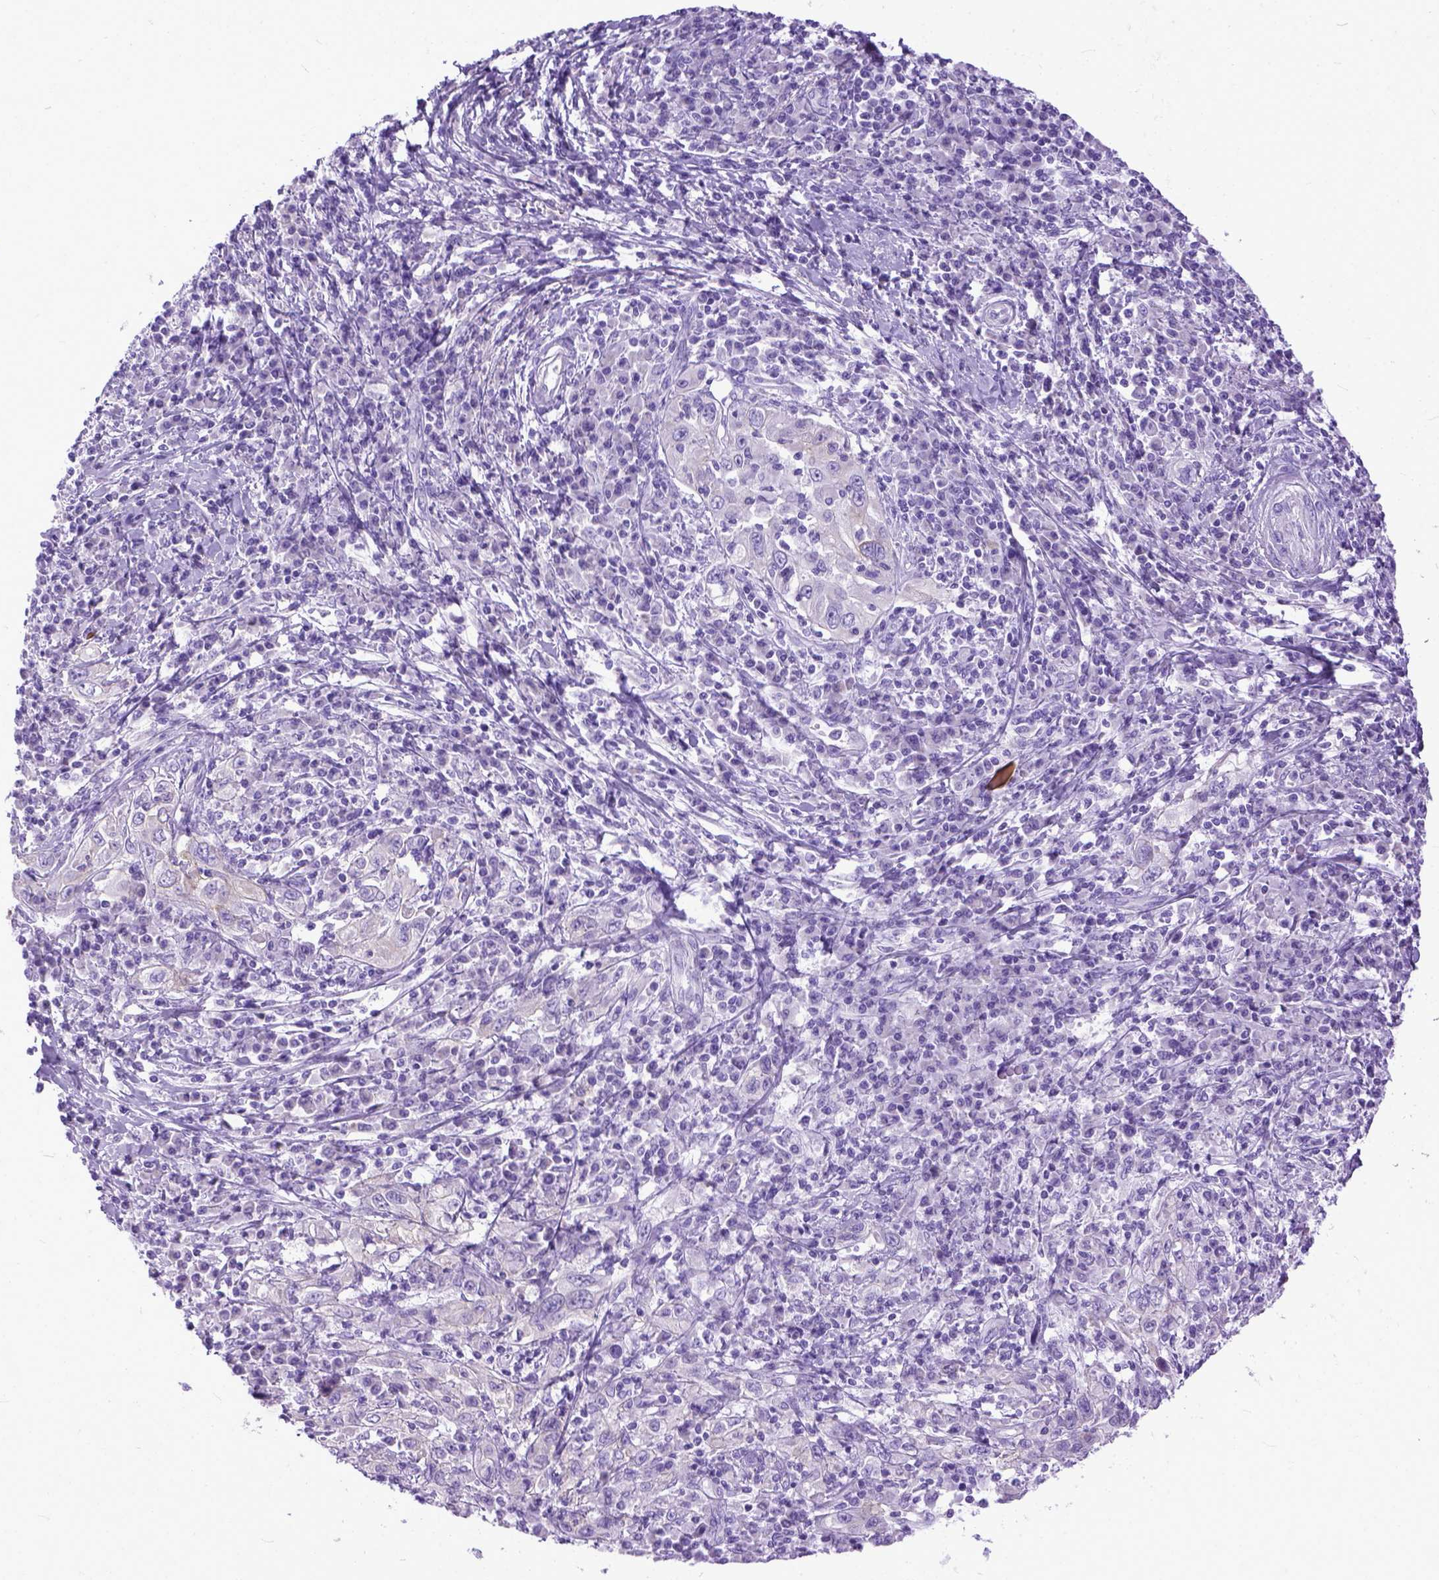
{"staining": {"intensity": "negative", "quantity": "none", "location": "none"}, "tissue": "cervical cancer", "cell_type": "Tumor cells", "image_type": "cancer", "snomed": [{"axis": "morphology", "description": "Squamous cell carcinoma, NOS"}, {"axis": "topography", "description": "Cervix"}], "caption": "This is an immunohistochemistry micrograph of human squamous cell carcinoma (cervical). There is no positivity in tumor cells.", "gene": "PPL", "patient": {"sex": "female", "age": 46}}